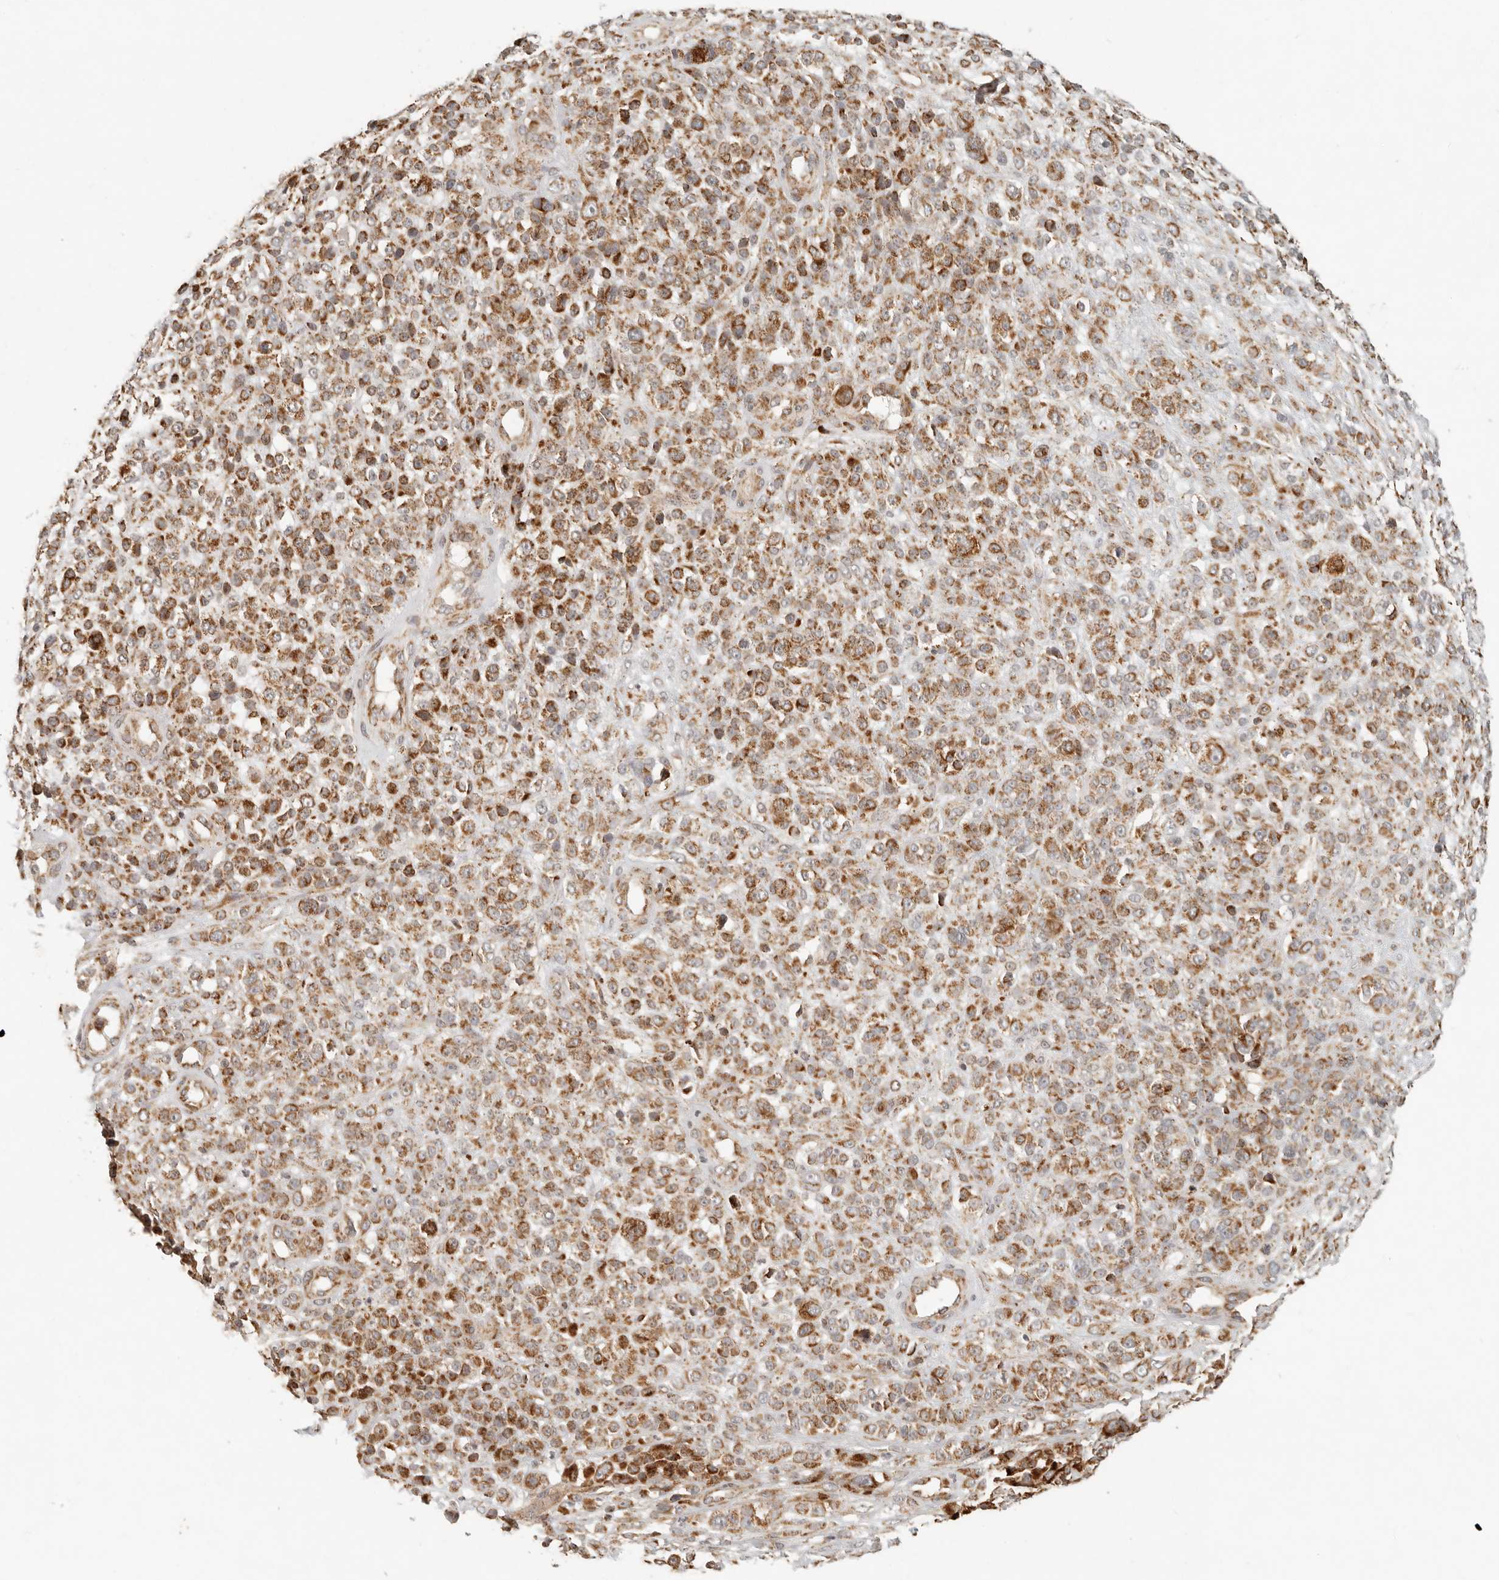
{"staining": {"intensity": "moderate", "quantity": ">75%", "location": "cytoplasmic/membranous"}, "tissue": "melanoma", "cell_type": "Tumor cells", "image_type": "cancer", "snomed": [{"axis": "morphology", "description": "Malignant melanoma, NOS"}, {"axis": "topography", "description": "Skin"}], "caption": "IHC staining of melanoma, which displays medium levels of moderate cytoplasmic/membranous positivity in approximately >75% of tumor cells indicating moderate cytoplasmic/membranous protein staining. The staining was performed using DAB (brown) for protein detection and nuclei were counterstained in hematoxylin (blue).", "gene": "MRPL55", "patient": {"sex": "female", "age": 55}}